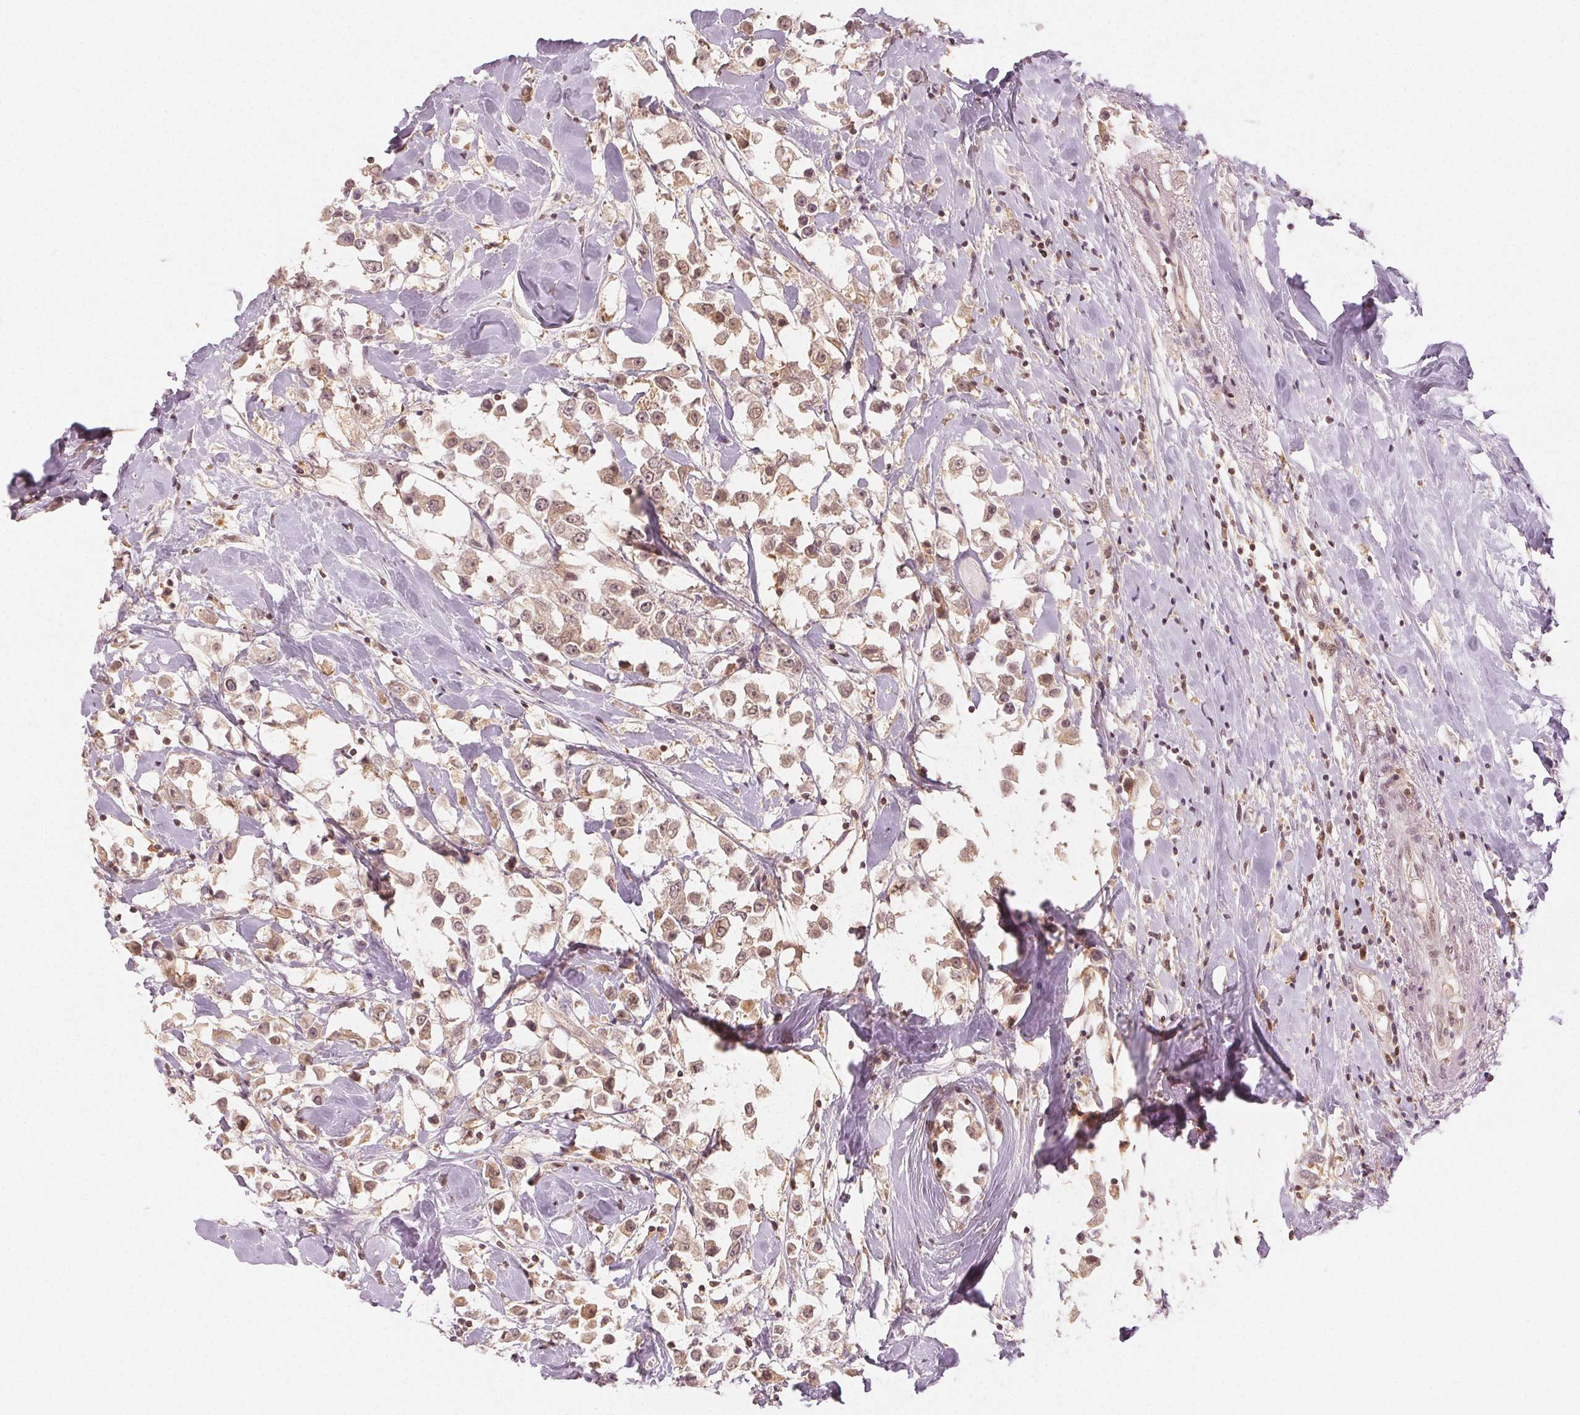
{"staining": {"intensity": "weak", "quantity": ">75%", "location": "cytoplasmic/membranous,nuclear"}, "tissue": "breast cancer", "cell_type": "Tumor cells", "image_type": "cancer", "snomed": [{"axis": "morphology", "description": "Duct carcinoma"}, {"axis": "topography", "description": "Breast"}], "caption": "Human breast cancer (infiltrating ductal carcinoma) stained with a brown dye shows weak cytoplasmic/membranous and nuclear positive positivity in approximately >75% of tumor cells.", "gene": "MAPK14", "patient": {"sex": "female", "age": 61}}